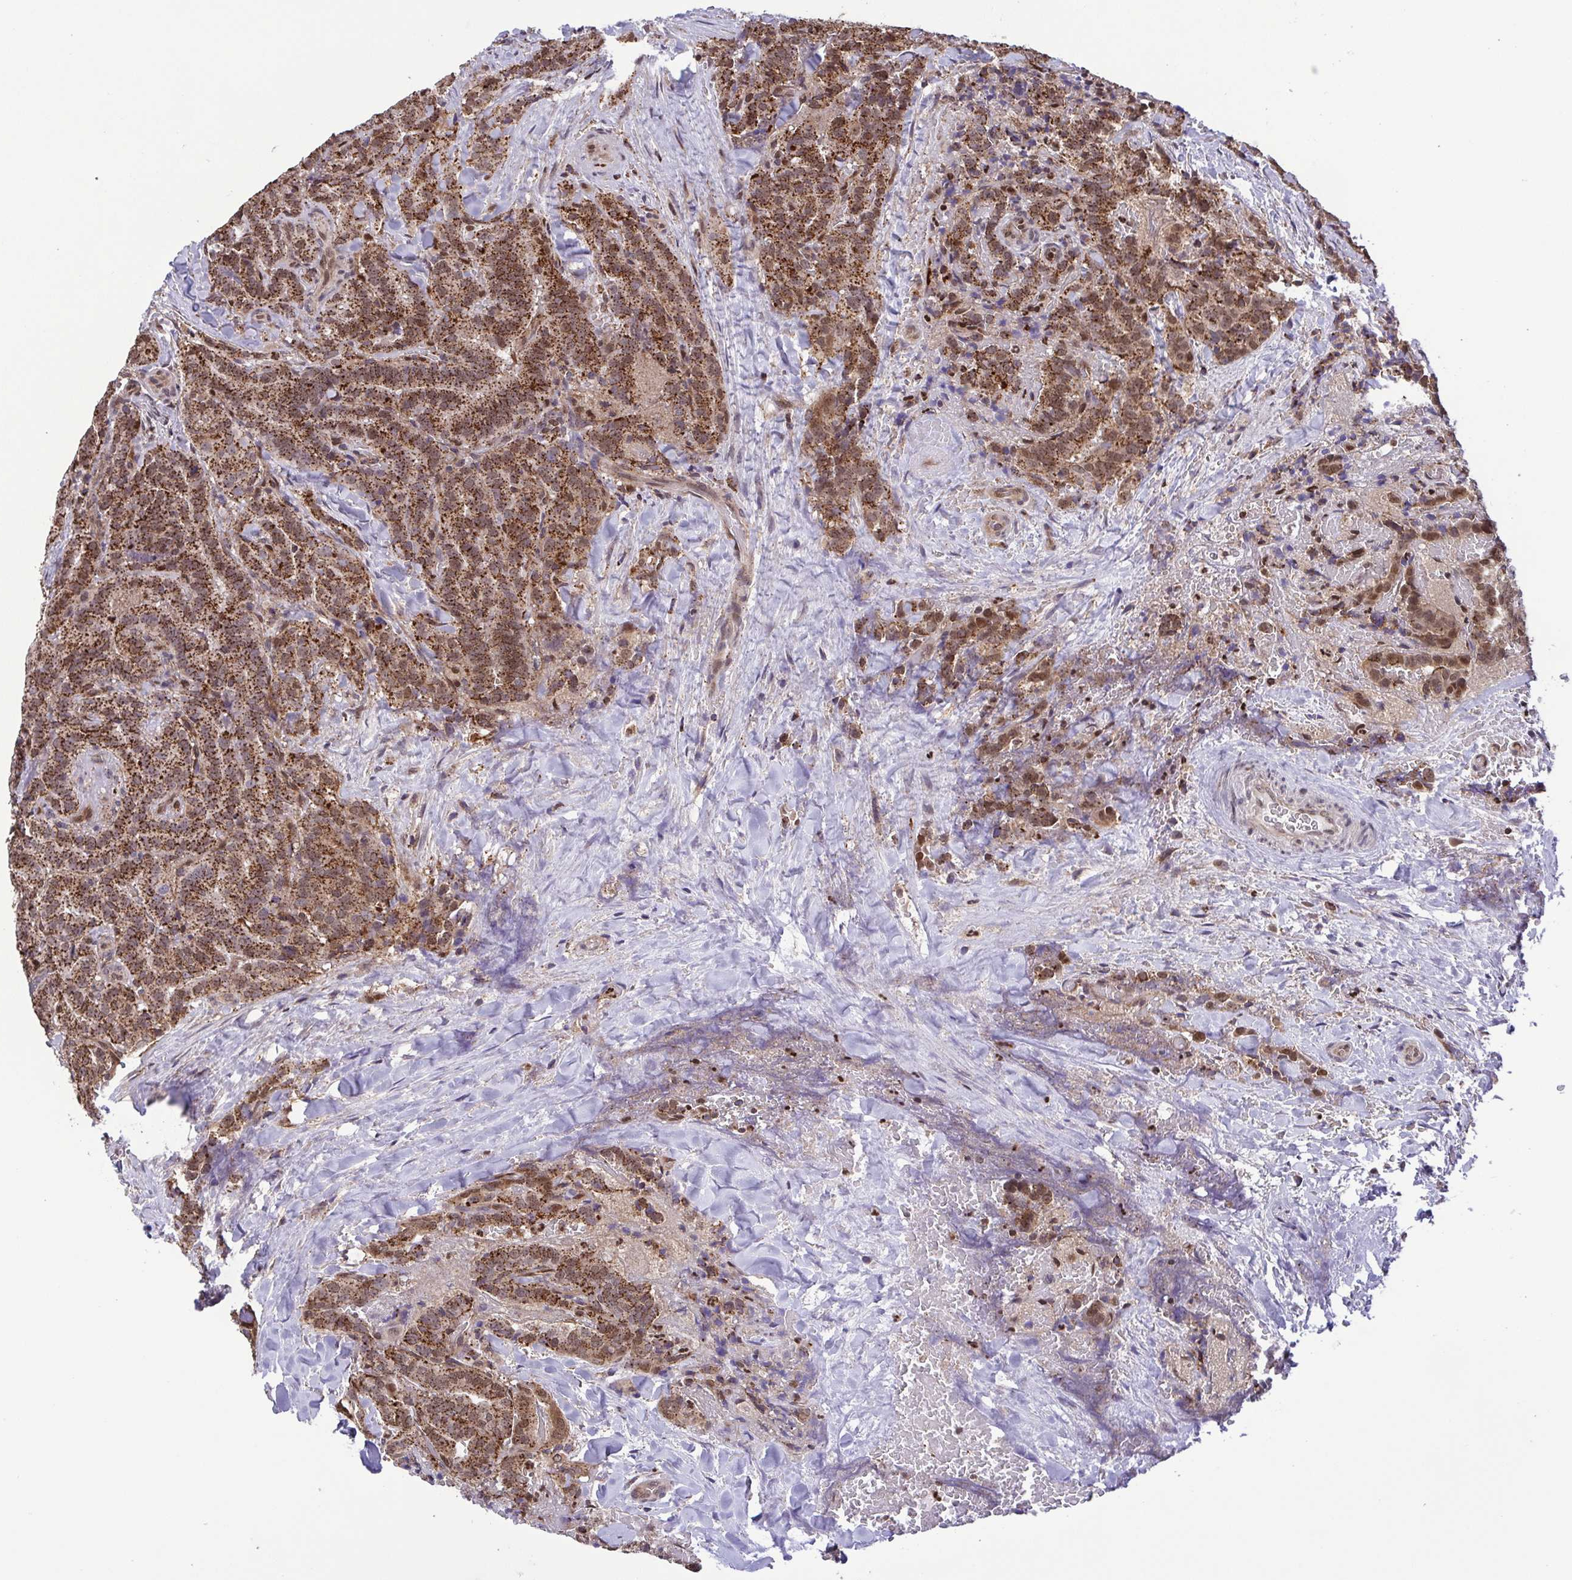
{"staining": {"intensity": "moderate", "quantity": ">75%", "location": "cytoplasmic/membranous,nuclear"}, "tissue": "thyroid cancer", "cell_type": "Tumor cells", "image_type": "cancer", "snomed": [{"axis": "morphology", "description": "Papillary adenocarcinoma, NOS"}, {"axis": "topography", "description": "Thyroid gland"}], "caption": "A high-resolution histopathology image shows IHC staining of thyroid cancer (papillary adenocarcinoma), which demonstrates moderate cytoplasmic/membranous and nuclear positivity in about >75% of tumor cells.", "gene": "CHMP1B", "patient": {"sex": "male", "age": 61}}